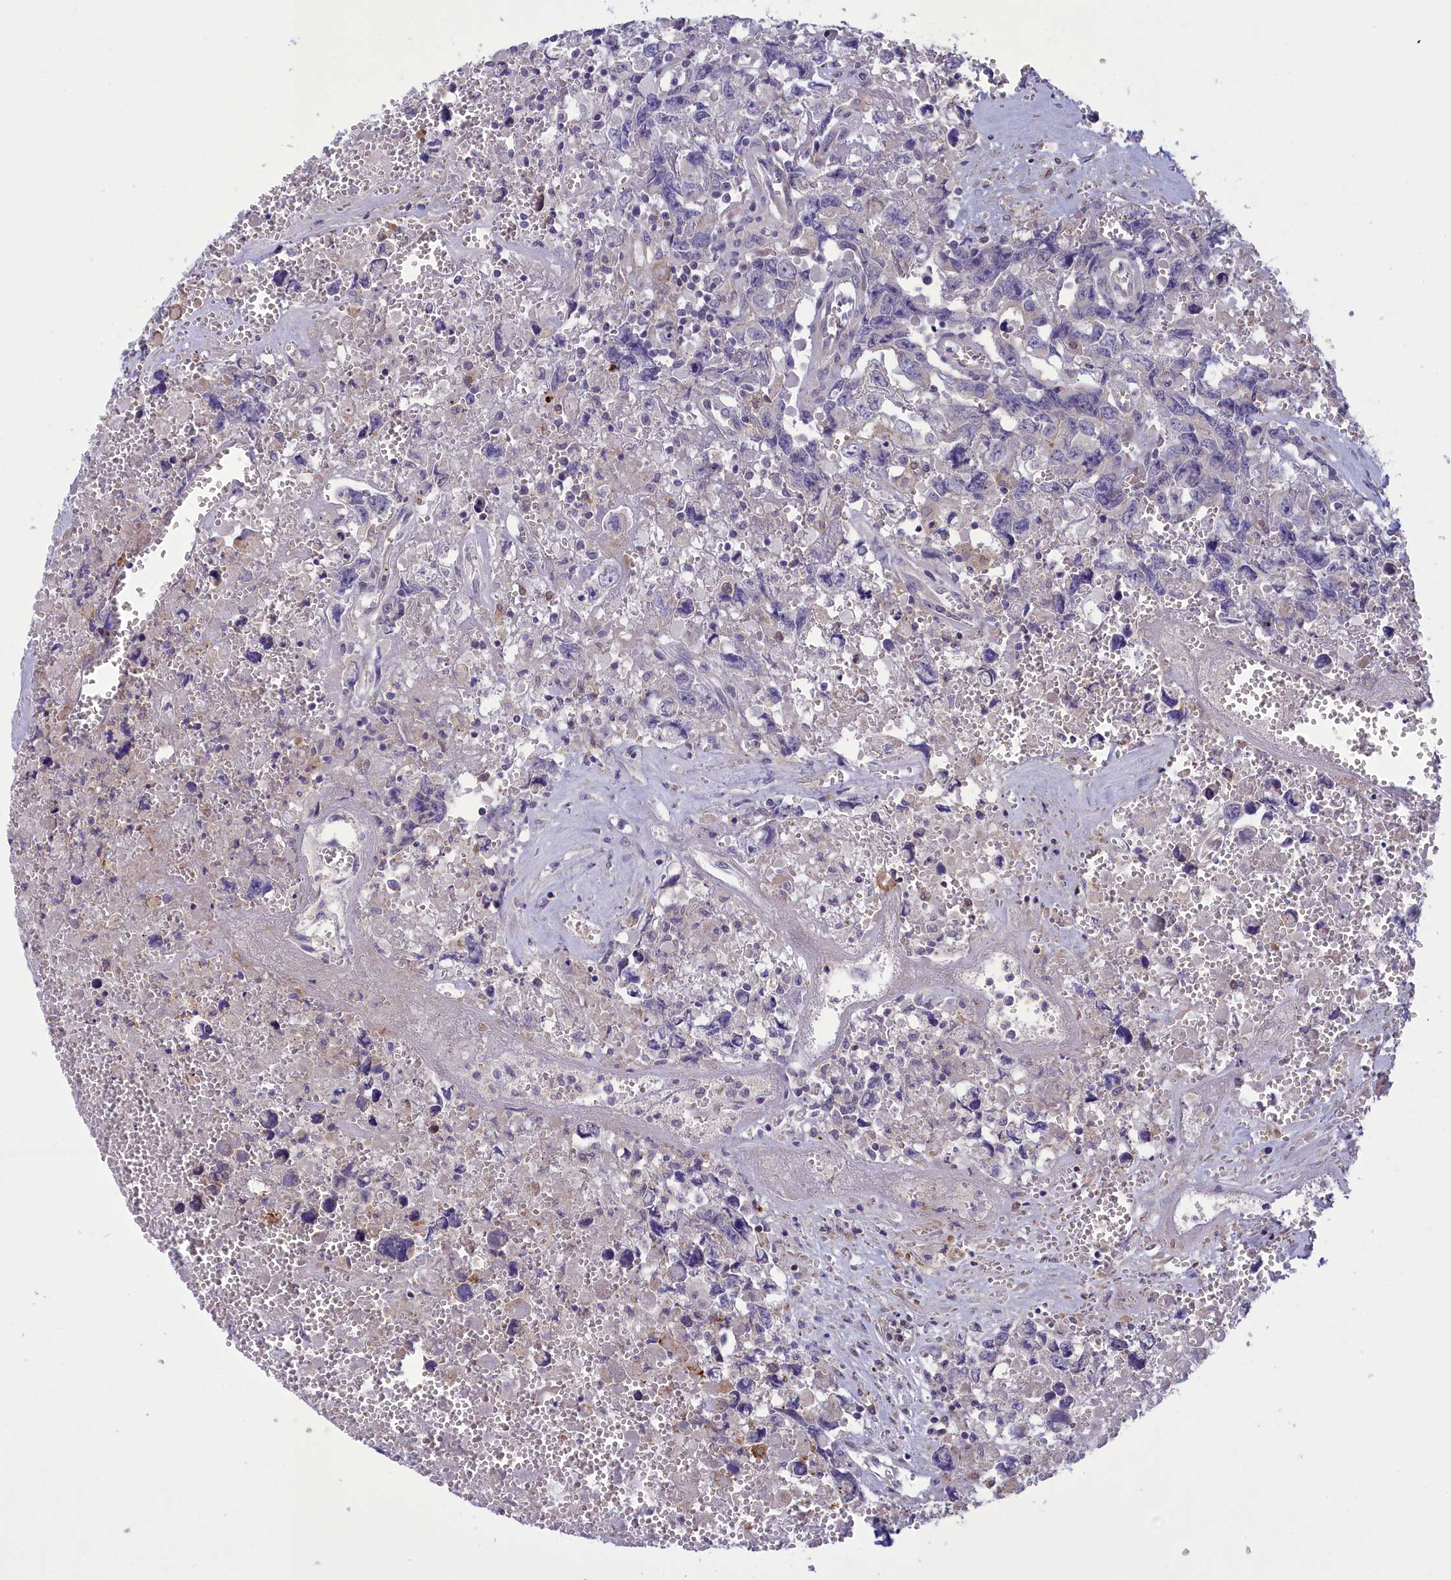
{"staining": {"intensity": "negative", "quantity": "none", "location": "none"}, "tissue": "testis cancer", "cell_type": "Tumor cells", "image_type": "cancer", "snomed": [{"axis": "morphology", "description": "Carcinoma, Embryonal, NOS"}, {"axis": "topography", "description": "Testis"}], "caption": "IHC of testis cancer (embryonal carcinoma) reveals no staining in tumor cells. Nuclei are stained in blue.", "gene": "CORO2A", "patient": {"sex": "male", "age": 31}}